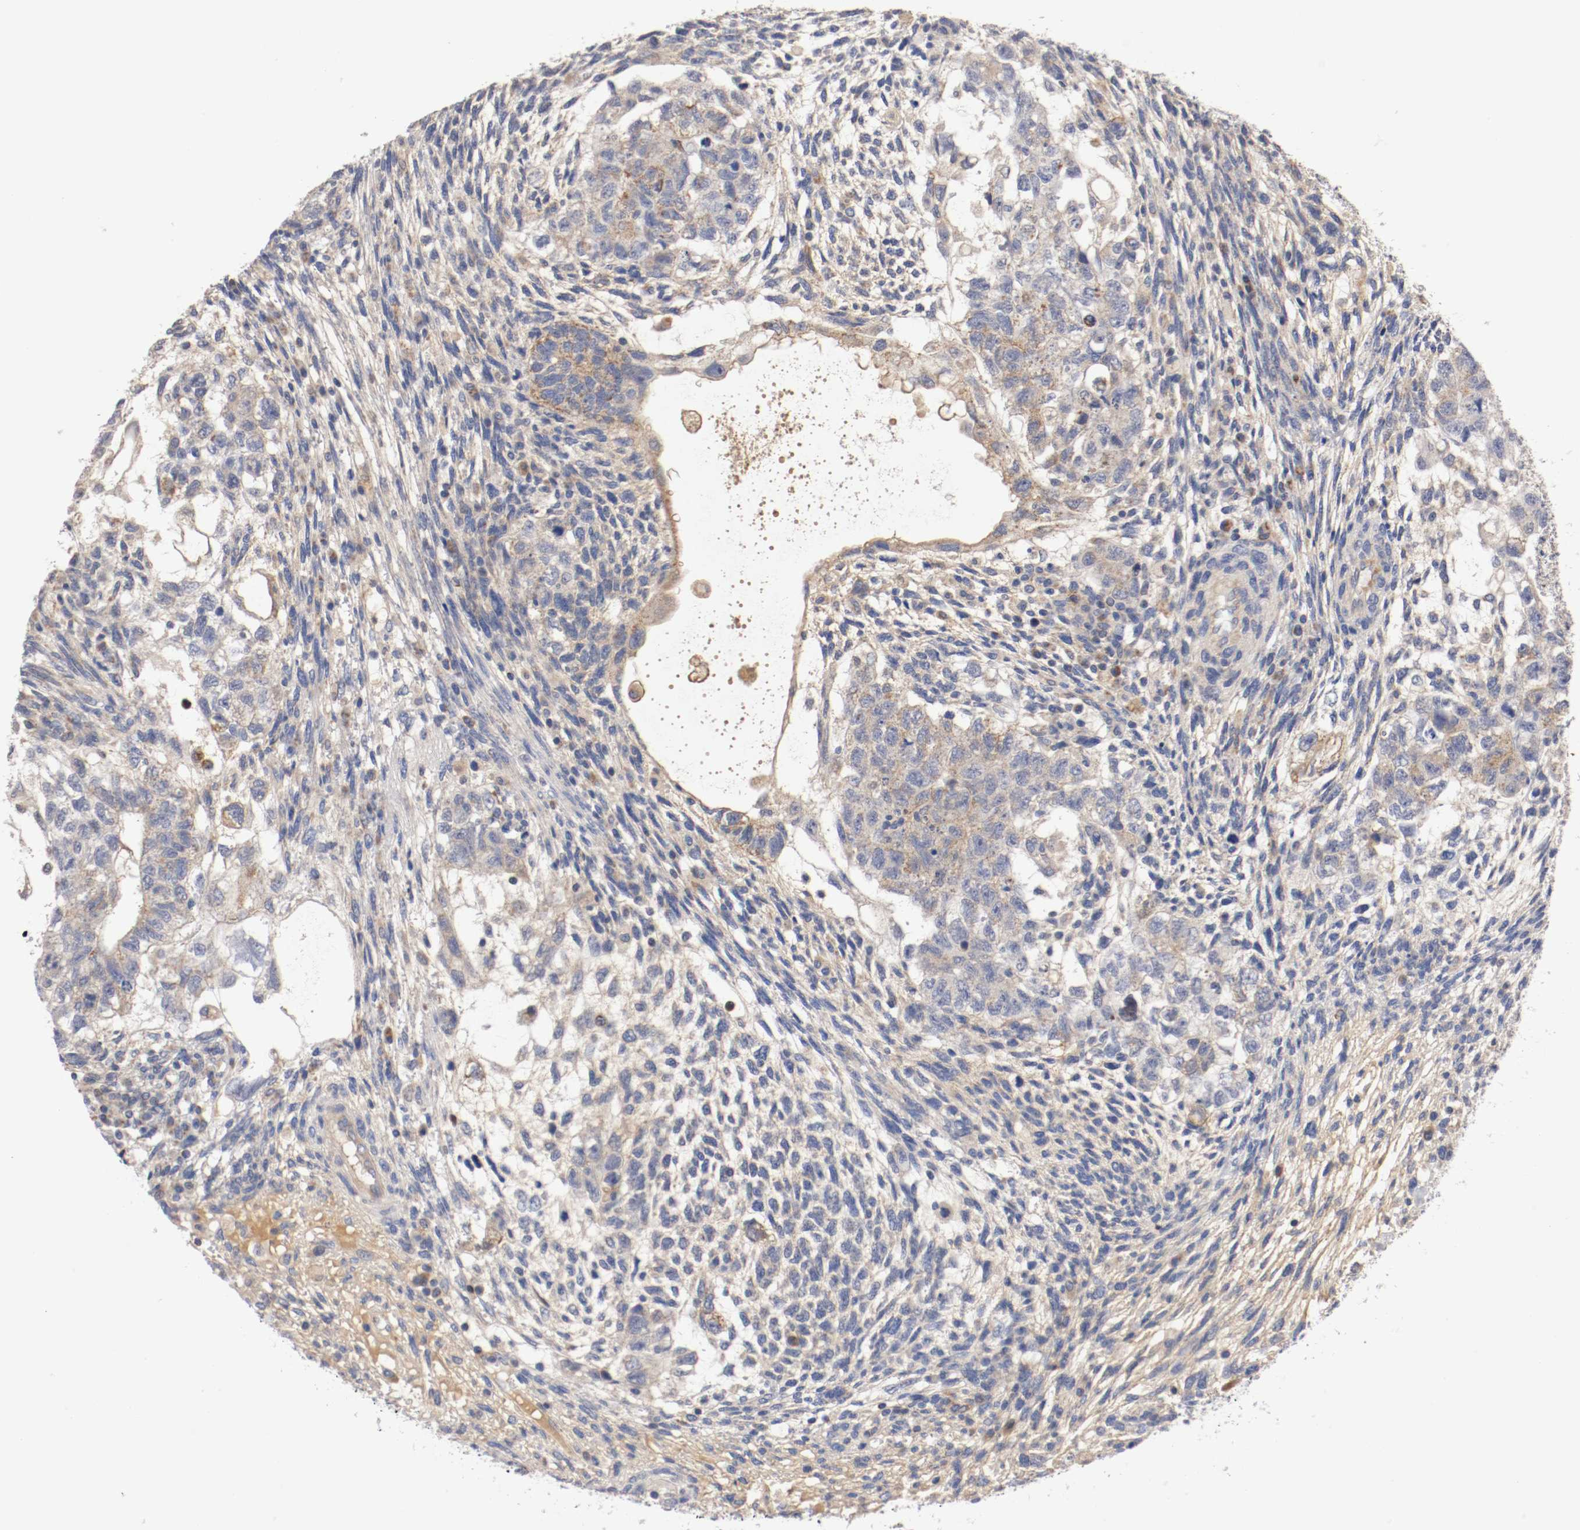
{"staining": {"intensity": "weak", "quantity": "25%-75%", "location": "cytoplasmic/membranous"}, "tissue": "testis cancer", "cell_type": "Tumor cells", "image_type": "cancer", "snomed": [{"axis": "morphology", "description": "Normal tissue, NOS"}, {"axis": "morphology", "description": "Carcinoma, Embryonal, NOS"}, {"axis": "topography", "description": "Testis"}], "caption": "Human embryonal carcinoma (testis) stained with a protein marker shows weak staining in tumor cells.", "gene": "PCSK6", "patient": {"sex": "male", "age": 36}}